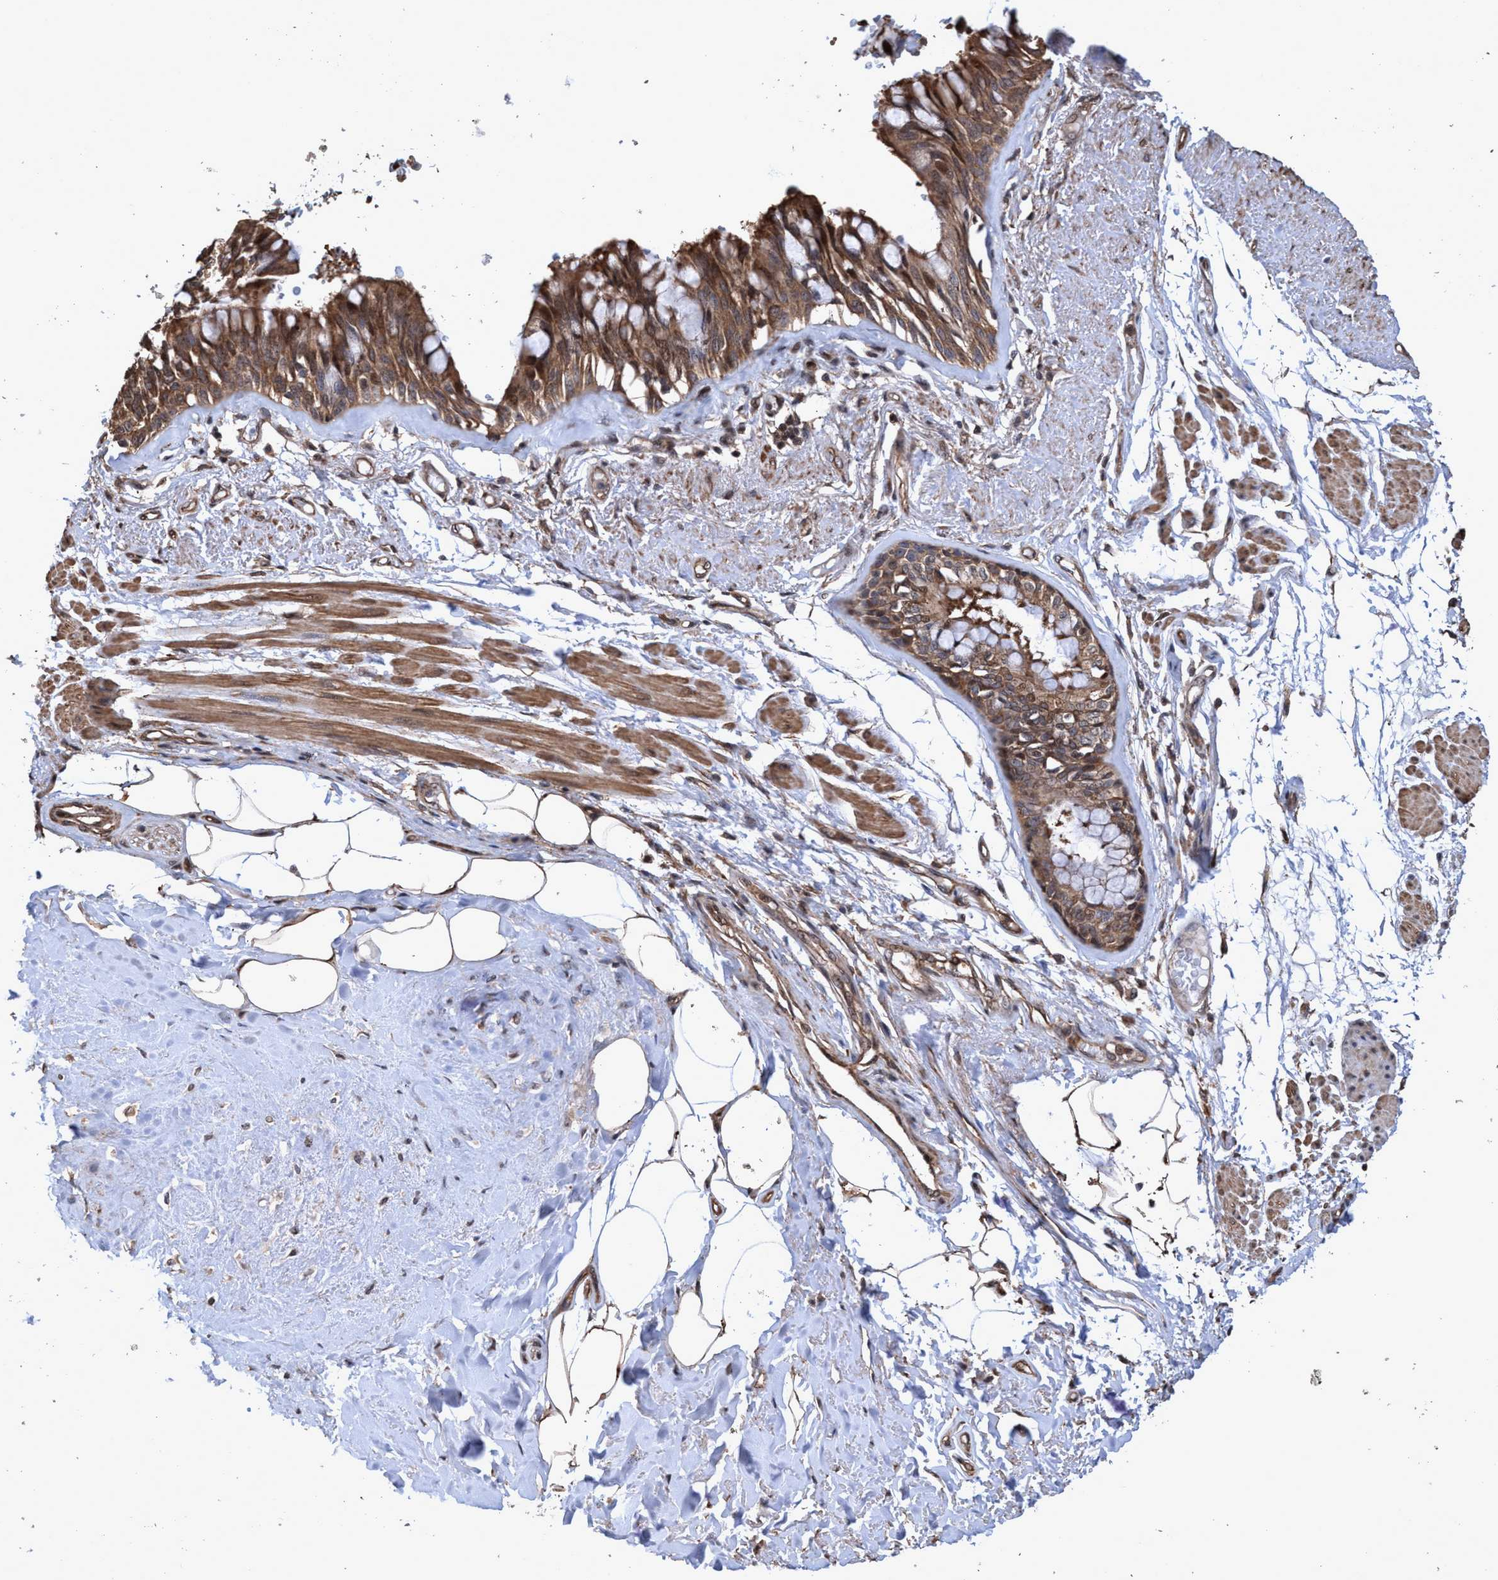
{"staining": {"intensity": "strong", "quantity": ">75%", "location": "cytoplasmic/membranous,nuclear"}, "tissue": "bronchus", "cell_type": "Respiratory epithelial cells", "image_type": "normal", "snomed": [{"axis": "morphology", "description": "Normal tissue, NOS"}, {"axis": "topography", "description": "Bronchus"}], "caption": "Immunohistochemistry image of normal bronchus: bronchus stained using IHC reveals high levels of strong protein expression localized specifically in the cytoplasmic/membranous,nuclear of respiratory epithelial cells, appearing as a cytoplasmic/membranous,nuclear brown color.", "gene": "TRPC7", "patient": {"sex": "male", "age": 66}}